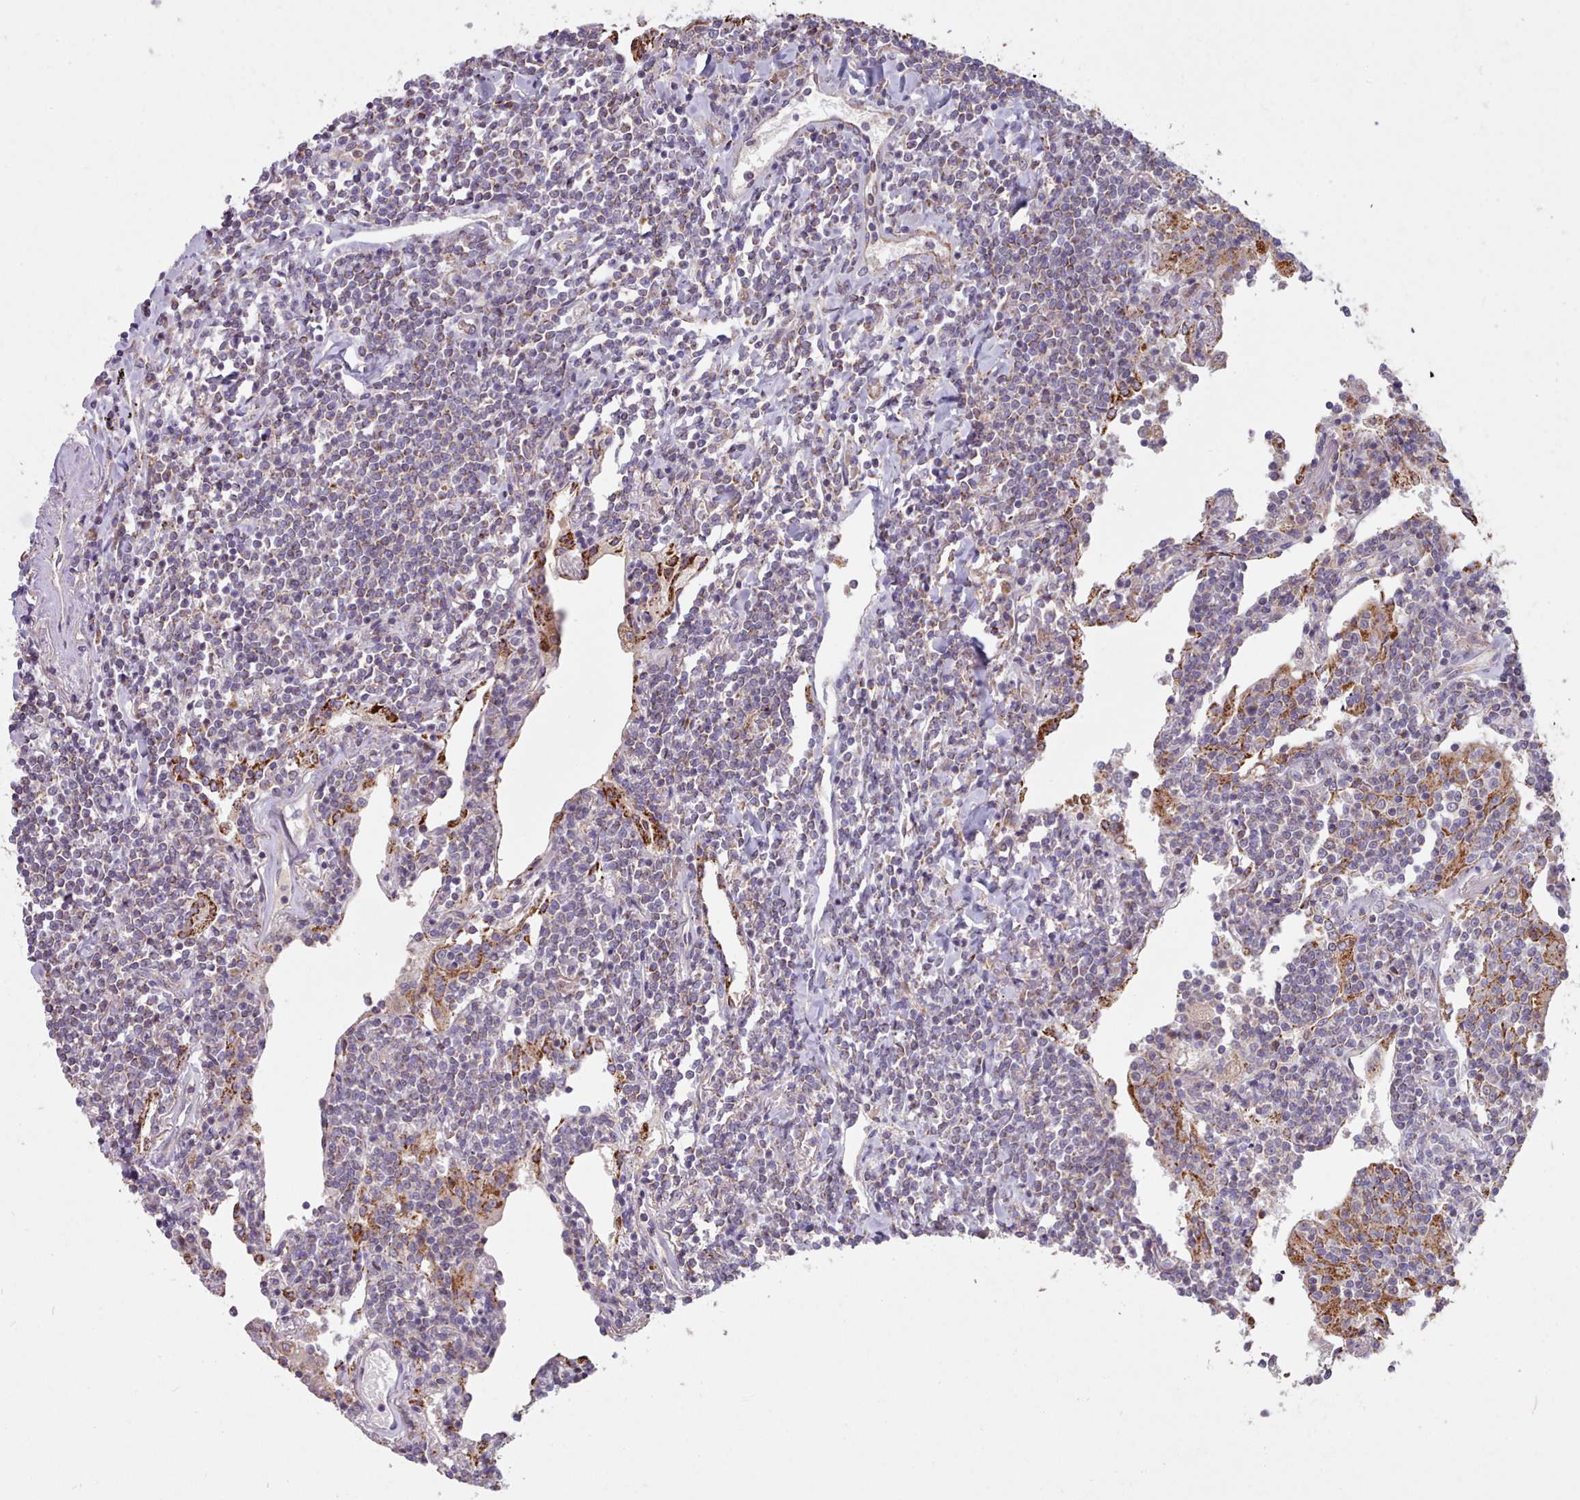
{"staining": {"intensity": "weak", "quantity": "<25%", "location": "cytoplasmic/membranous"}, "tissue": "lymphoma", "cell_type": "Tumor cells", "image_type": "cancer", "snomed": [{"axis": "morphology", "description": "Malignant lymphoma, non-Hodgkin's type, Low grade"}, {"axis": "topography", "description": "Lung"}], "caption": "Lymphoma was stained to show a protein in brown. There is no significant positivity in tumor cells.", "gene": "HSDL2", "patient": {"sex": "female", "age": 71}}